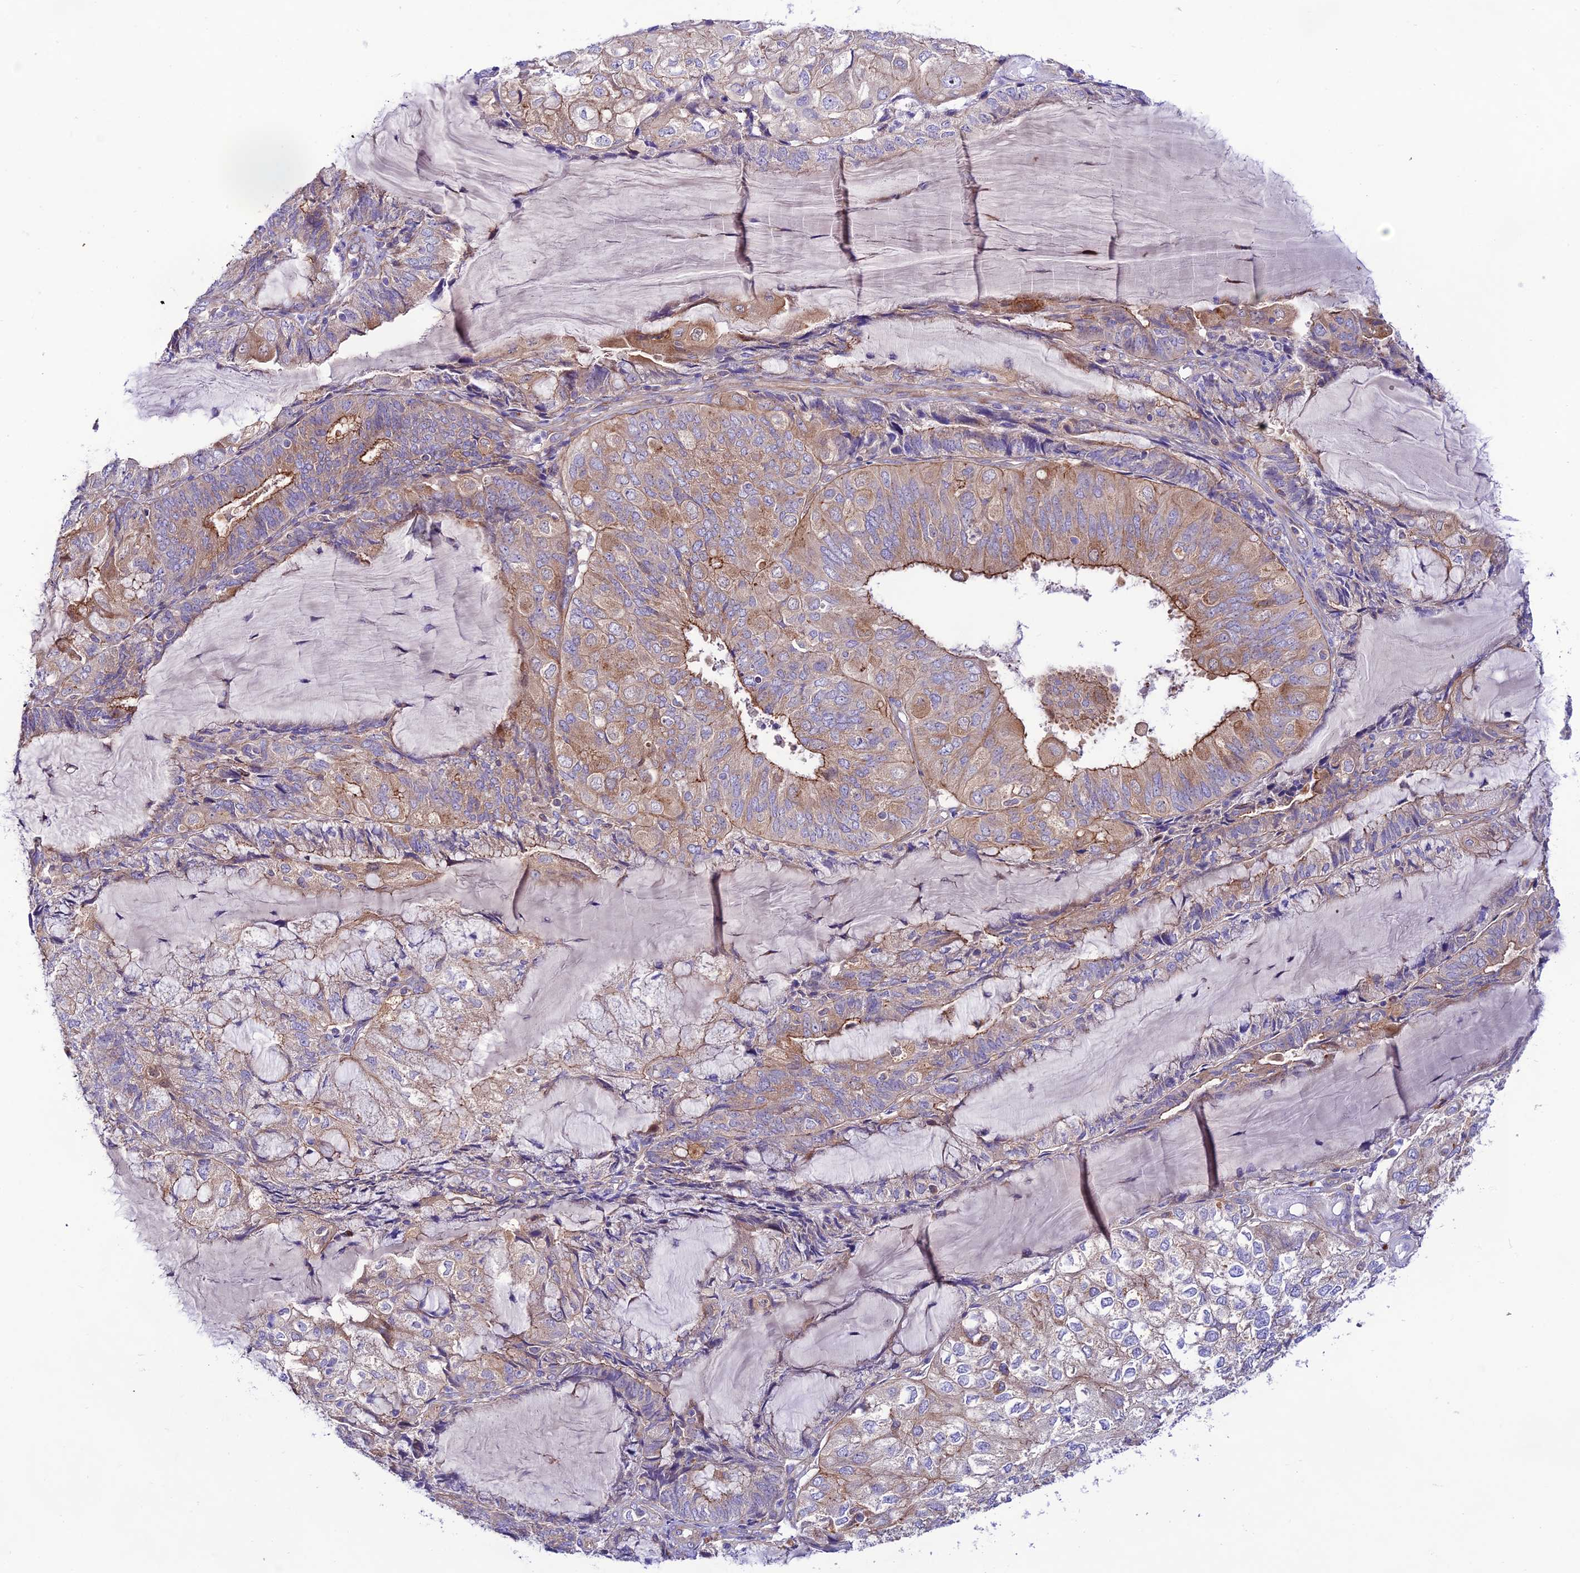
{"staining": {"intensity": "moderate", "quantity": "25%-75%", "location": "cytoplasmic/membranous"}, "tissue": "endometrial cancer", "cell_type": "Tumor cells", "image_type": "cancer", "snomed": [{"axis": "morphology", "description": "Adenocarcinoma, NOS"}, {"axis": "topography", "description": "Endometrium"}], "caption": "High-magnification brightfield microscopy of adenocarcinoma (endometrial) stained with DAB (brown) and counterstained with hematoxylin (blue). tumor cells exhibit moderate cytoplasmic/membranous positivity is seen in about25%-75% of cells. The protein of interest is stained brown, and the nuclei are stained in blue (DAB (3,3'-diaminobenzidine) IHC with brightfield microscopy, high magnification).", "gene": "LACTB2", "patient": {"sex": "female", "age": 81}}